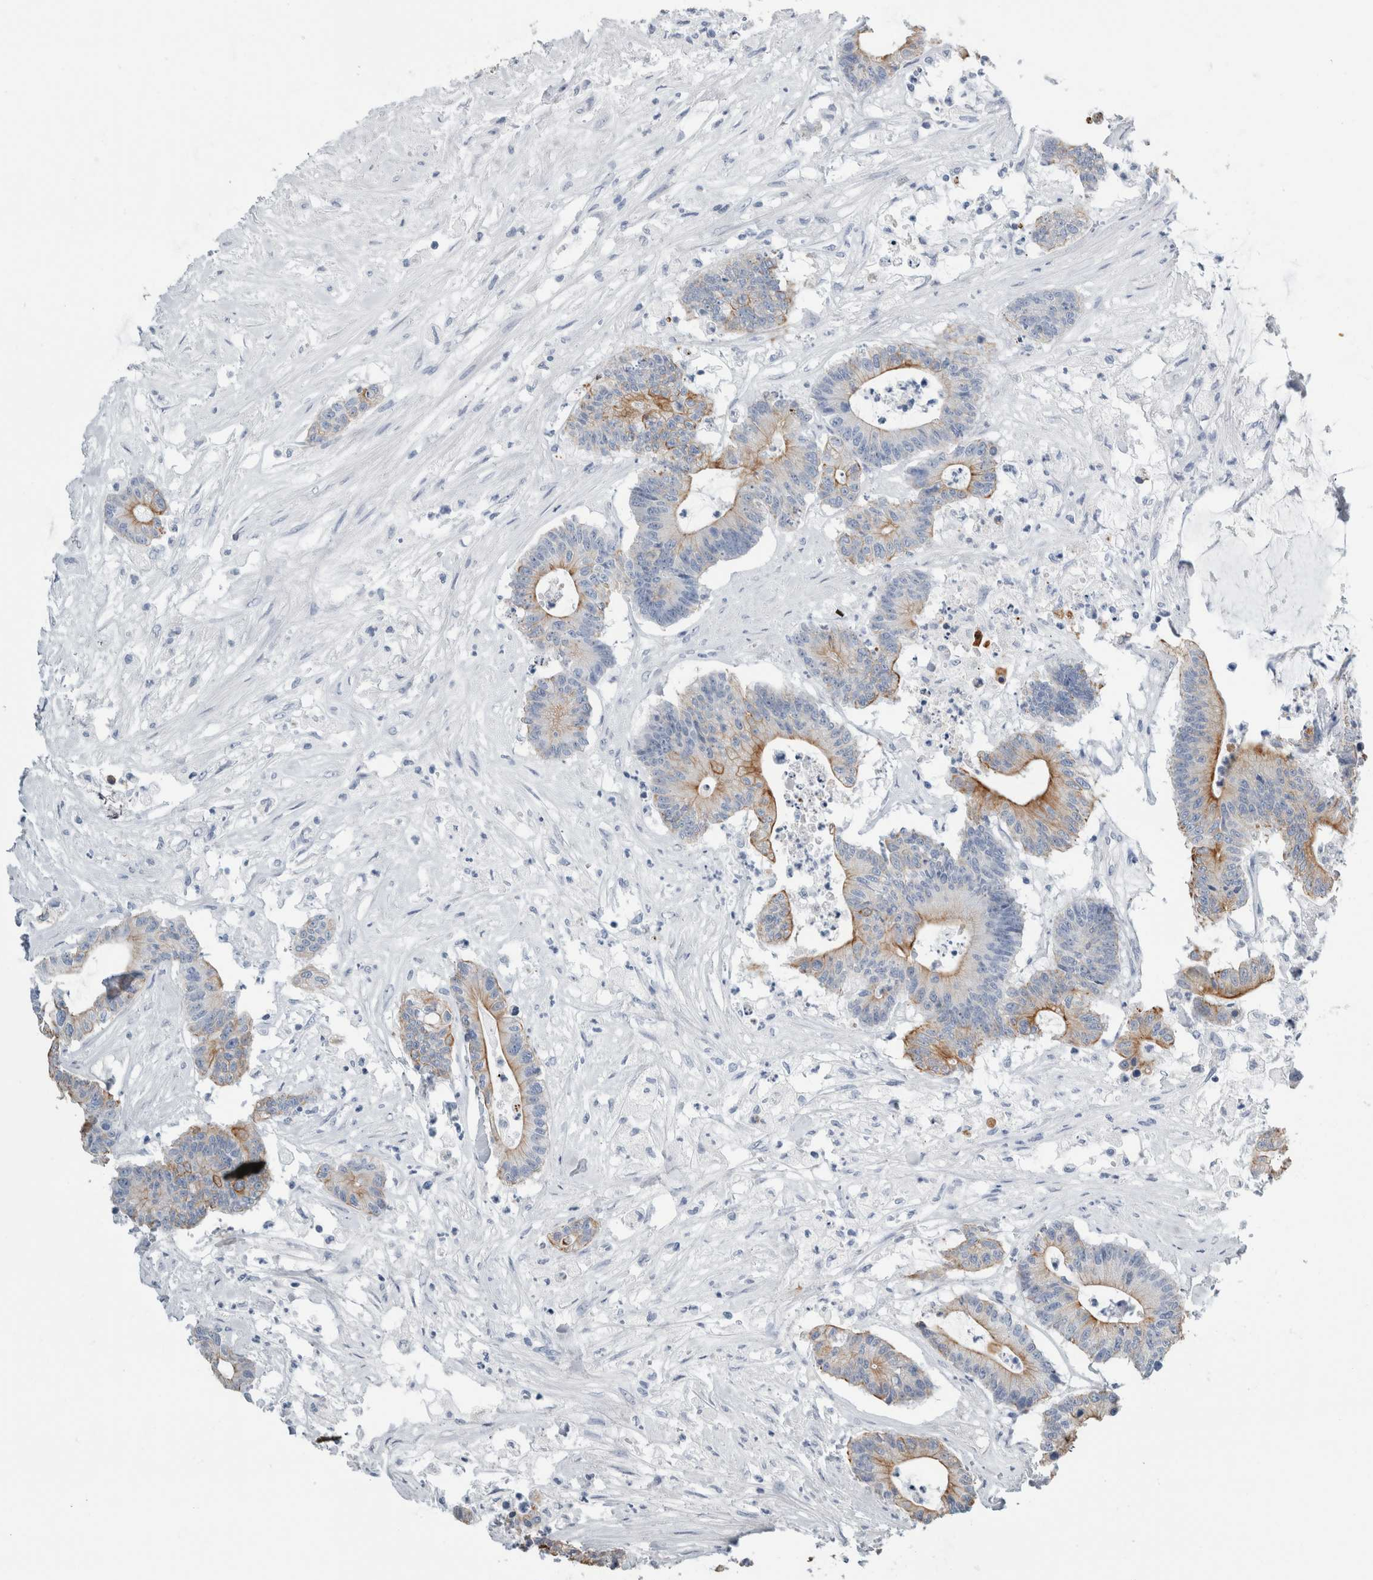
{"staining": {"intensity": "moderate", "quantity": "25%-75%", "location": "cytoplasmic/membranous"}, "tissue": "colorectal cancer", "cell_type": "Tumor cells", "image_type": "cancer", "snomed": [{"axis": "morphology", "description": "Adenocarcinoma, NOS"}, {"axis": "topography", "description": "Colon"}], "caption": "The micrograph reveals staining of colorectal adenocarcinoma, revealing moderate cytoplasmic/membranous protein expression (brown color) within tumor cells. The protein is stained brown, and the nuclei are stained in blue (DAB (3,3'-diaminobenzidine) IHC with brightfield microscopy, high magnification).", "gene": "RPH3AL", "patient": {"sex": "female", "age": 84}}